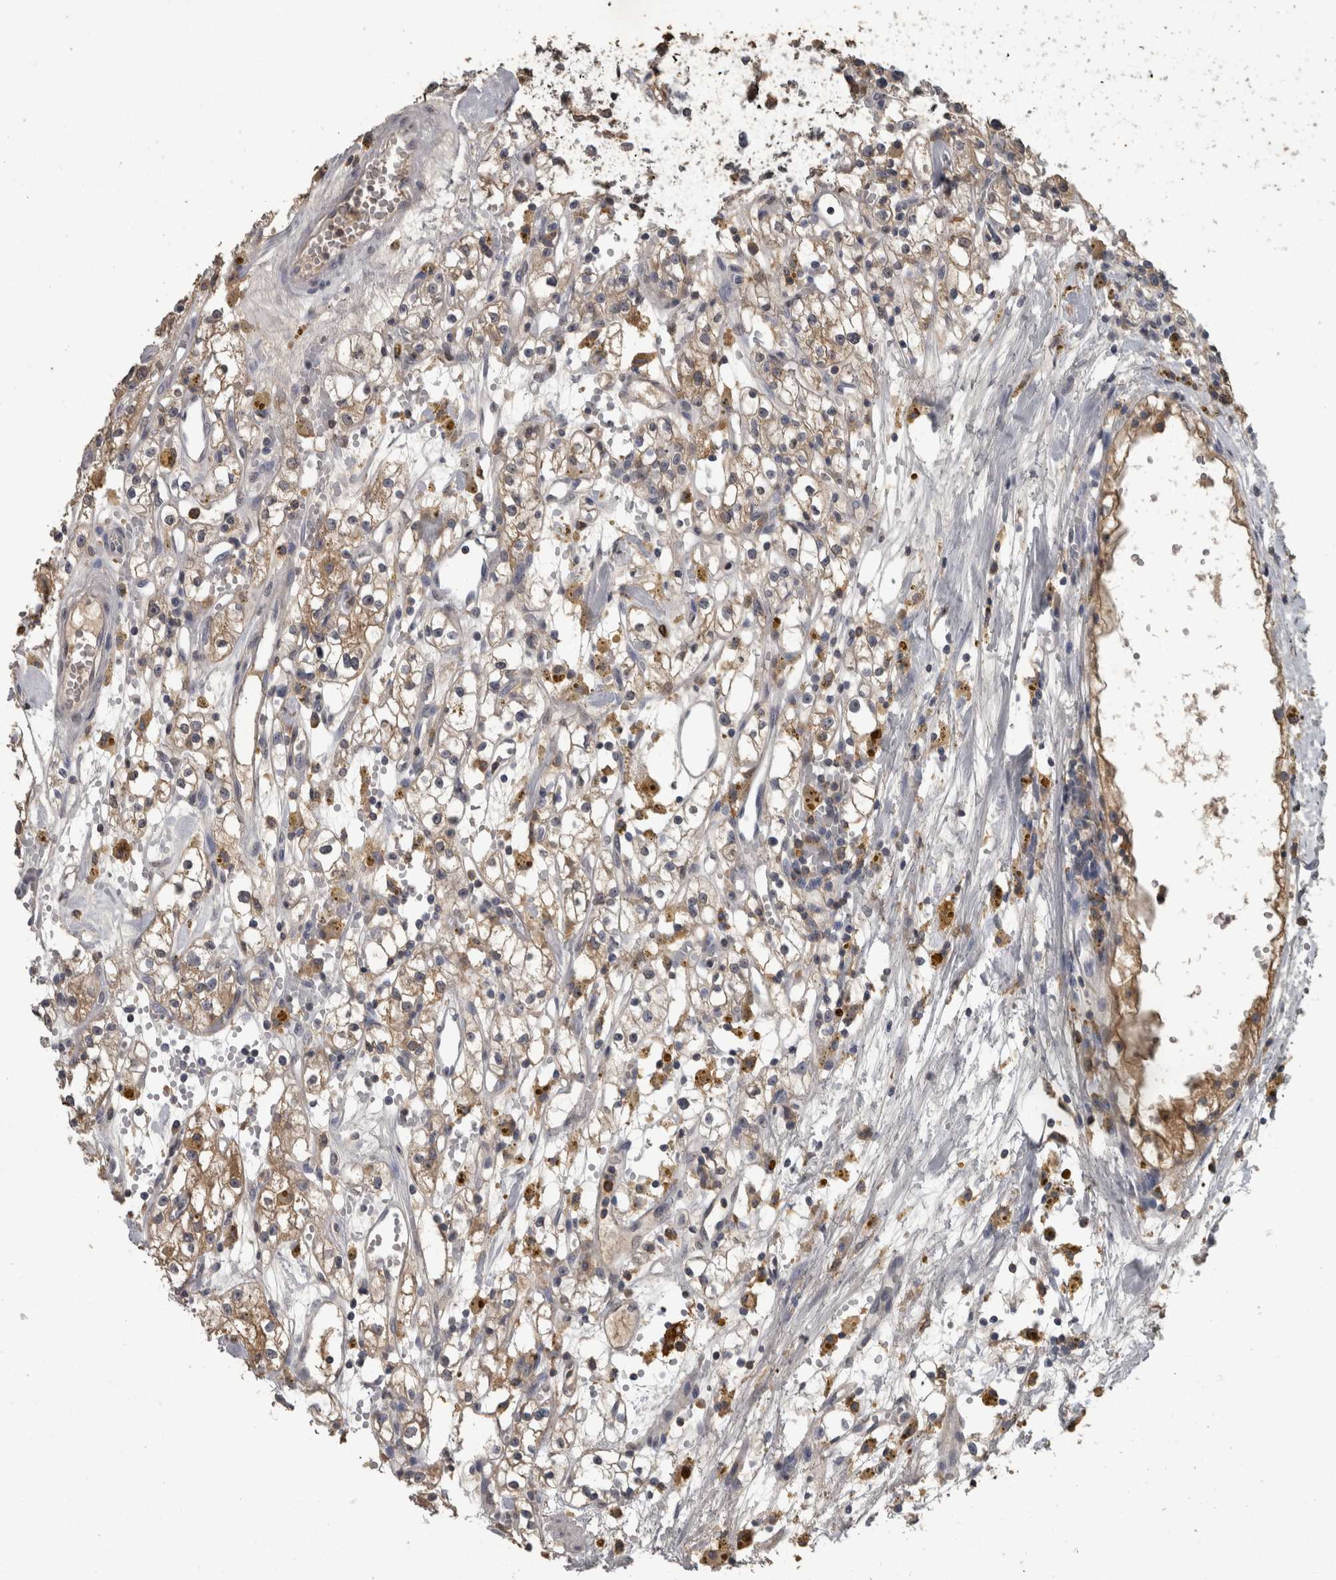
{"staining": {"intensity": "weak", "quantity": "<25%", "location": "cytoplasmic/membranous"}, "tissue": "renal cancer", "cell_type": "Tumor cells", "image_type": "cancer", "snomed": [{"axis": "morphology", "description": "Adenocarcinoma, NOS"}, {"axis": "topography", "description": "Kidney"}], "caption": "Tumor cells are negative for brown protein staining in renal cancer.", "gene": "PIK3AP1", "patient": {"sex": "male", "age": 56}}